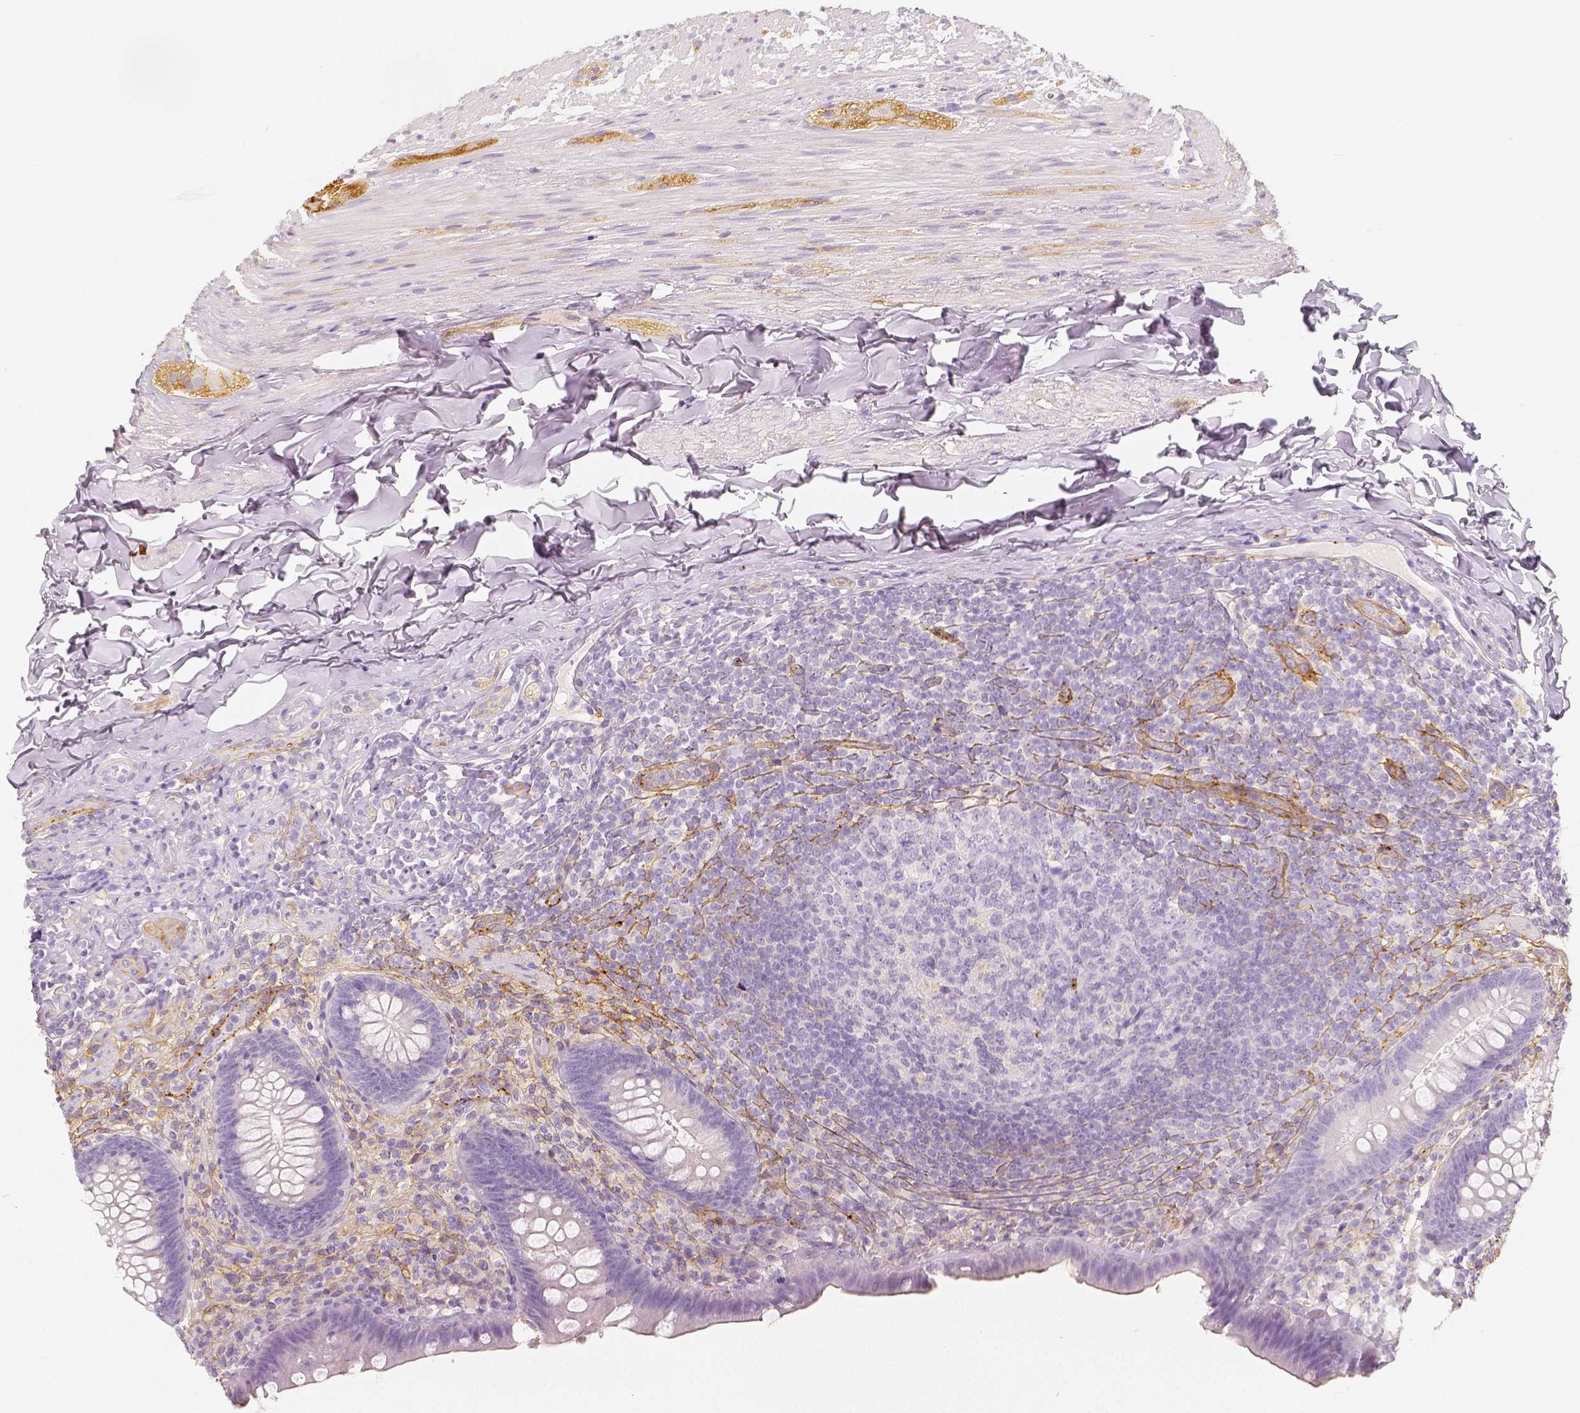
{"staining": {"intensity": "negative", "quantity": "none", "location": "none"}, "tissue": "appendix", "cell_type": "Glandular cells", "image_type": "normal", "snomed": [{"axis": "morphology", "description": "Normal tissue, NOS"}, {"axis": "topography", "description": "Appendix"}], "caption": "High power microscopy image of an immunohistochemistry photomicrograph of normal appendix, revealing no significant expression in glandular cells. (Brightfield microscopy of DAB immunohistochemistry at high magnification).", "gene": "THY1", "patient": {"sex": "male", "age": 47}}